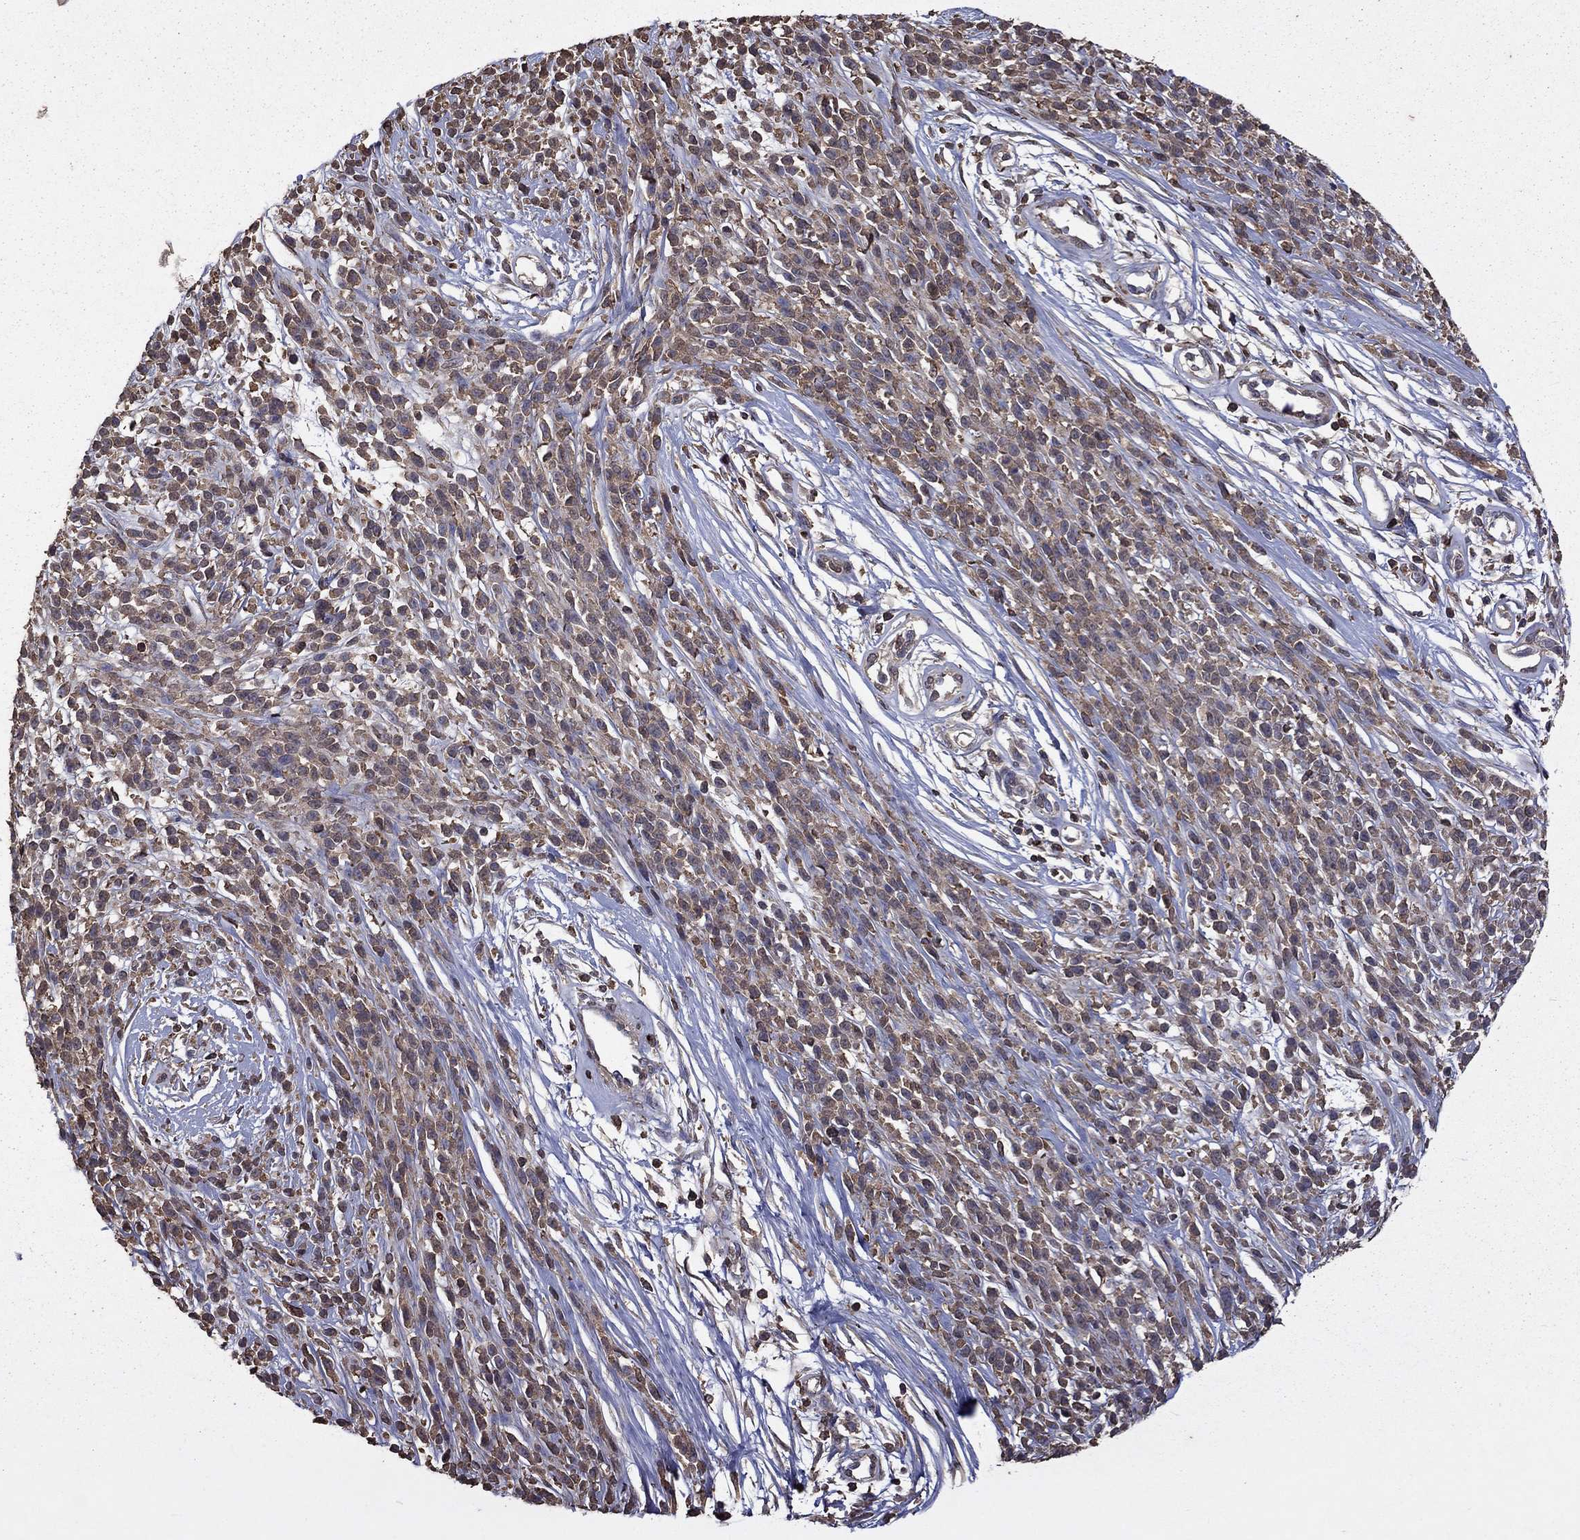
{"staining": {"intensity": "weak", "quantity": "25%-75%", "location": "cytoplasmic/membranous"}, "tissue": "melanoma", "cell_type": "Tumor cells", "image_type": "cancer", "snomed": [{"axis": "morphology", "description": "Malignant melanoma, NOS"}, {"axis": "topography", "description": "Skin"}, {"axis": "topography", "description": "Skin of trunk"}], "caption": "Protein staining exhibits weak cytoplasmic/membranous expression in about 25%-75% of tumor cells in melanoma.", "gene": "SERPINA5", "patient": {"sex": "male", "age": 74}}